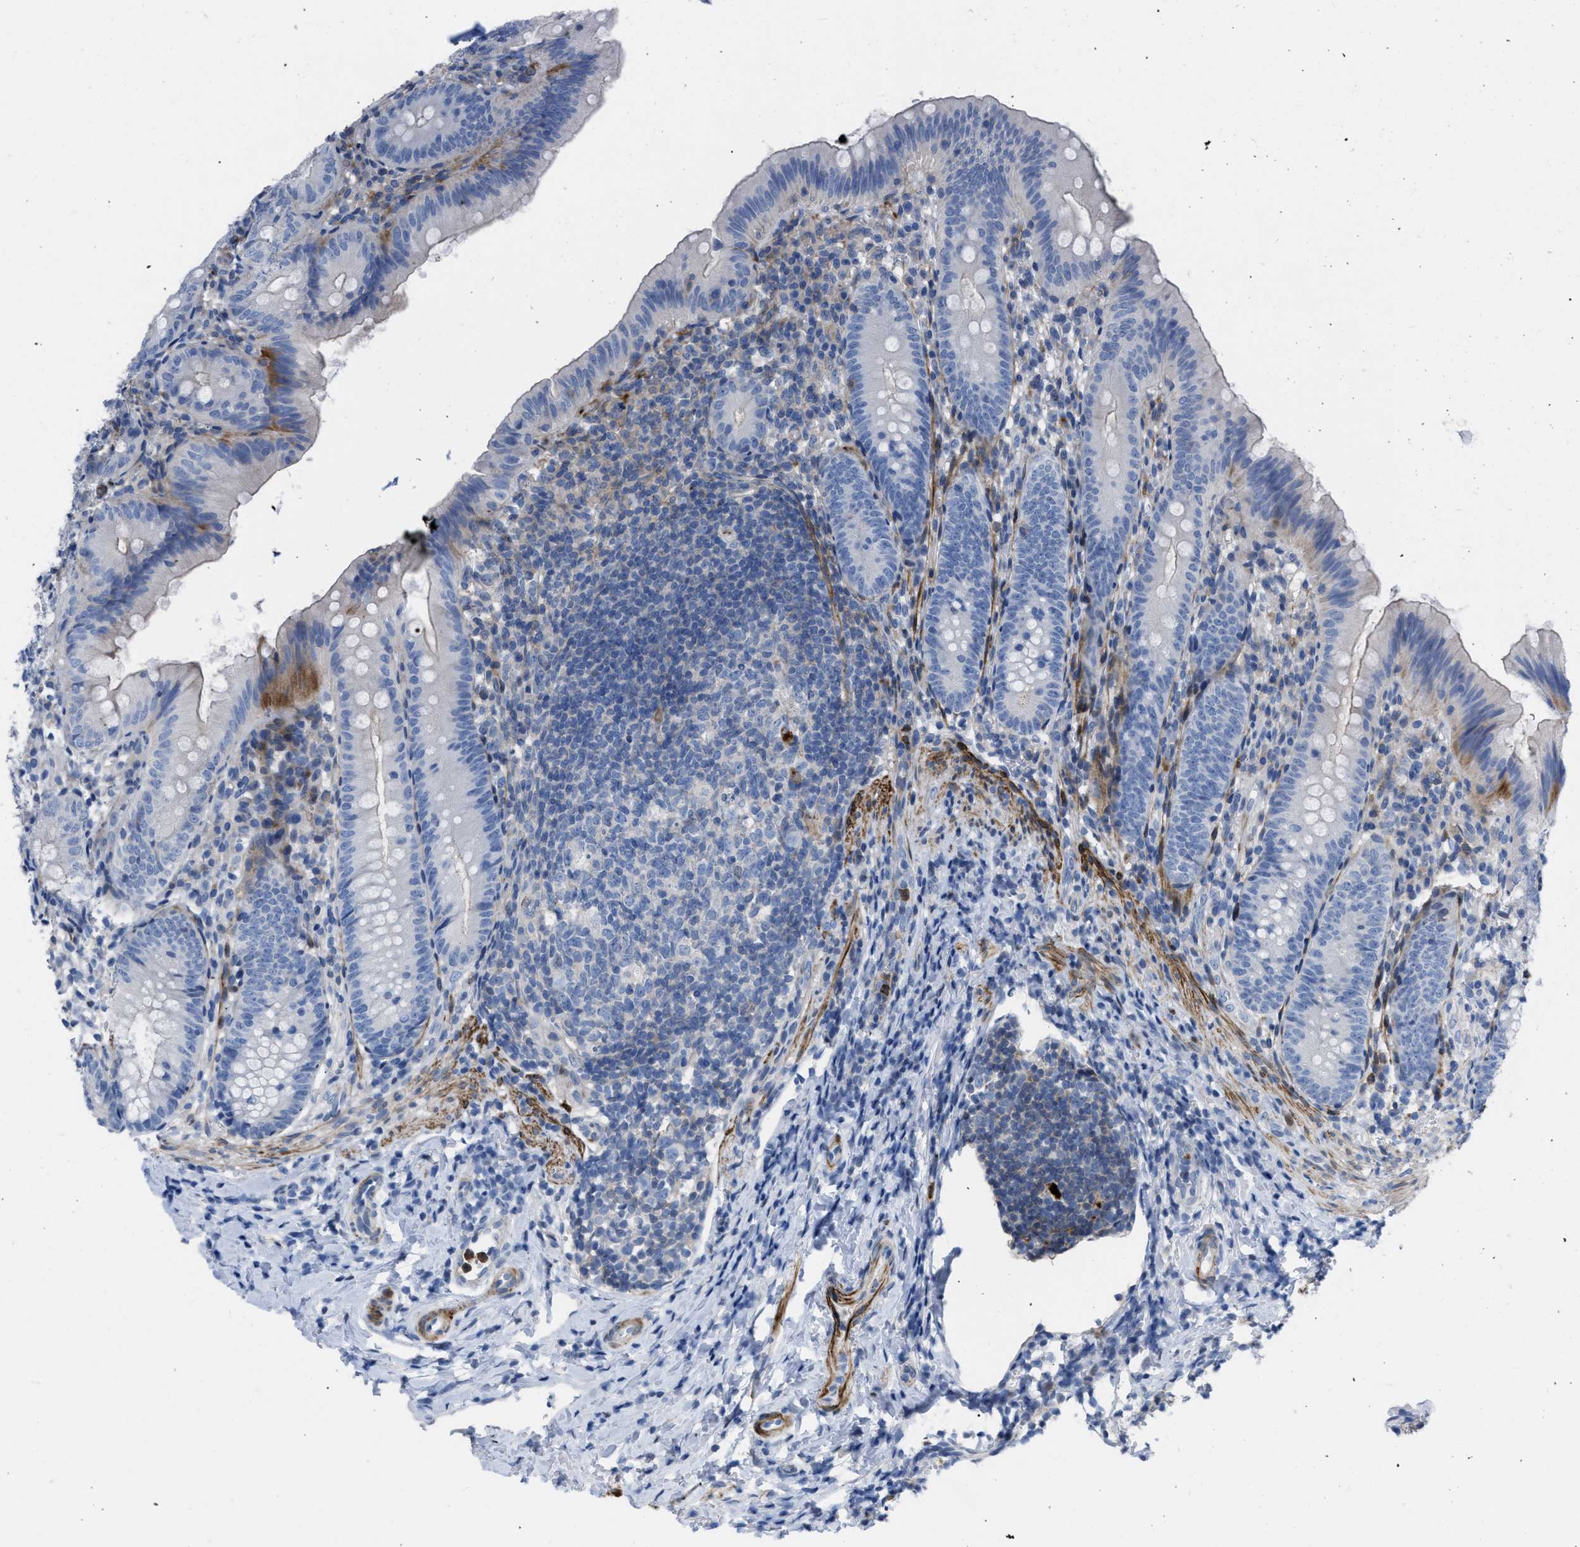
{"staining": {"intensity": "negative", "quantity": "none", "location": "none"}, "tissue": "appendix", "cell_type": "Glandular cells", "image_type": "normal", "snomed": [{"axis": "morphology", "description": "Normal tissue, NOS"}, {"axis": "topography", "description": "Appendix"}], "caption": "This is an immunohistochemistry (IHC) image of normal appendix. There is no staining in glandular cells.", "gene": "PRMT2", "patient": {"sex": "male", "age": 1}}